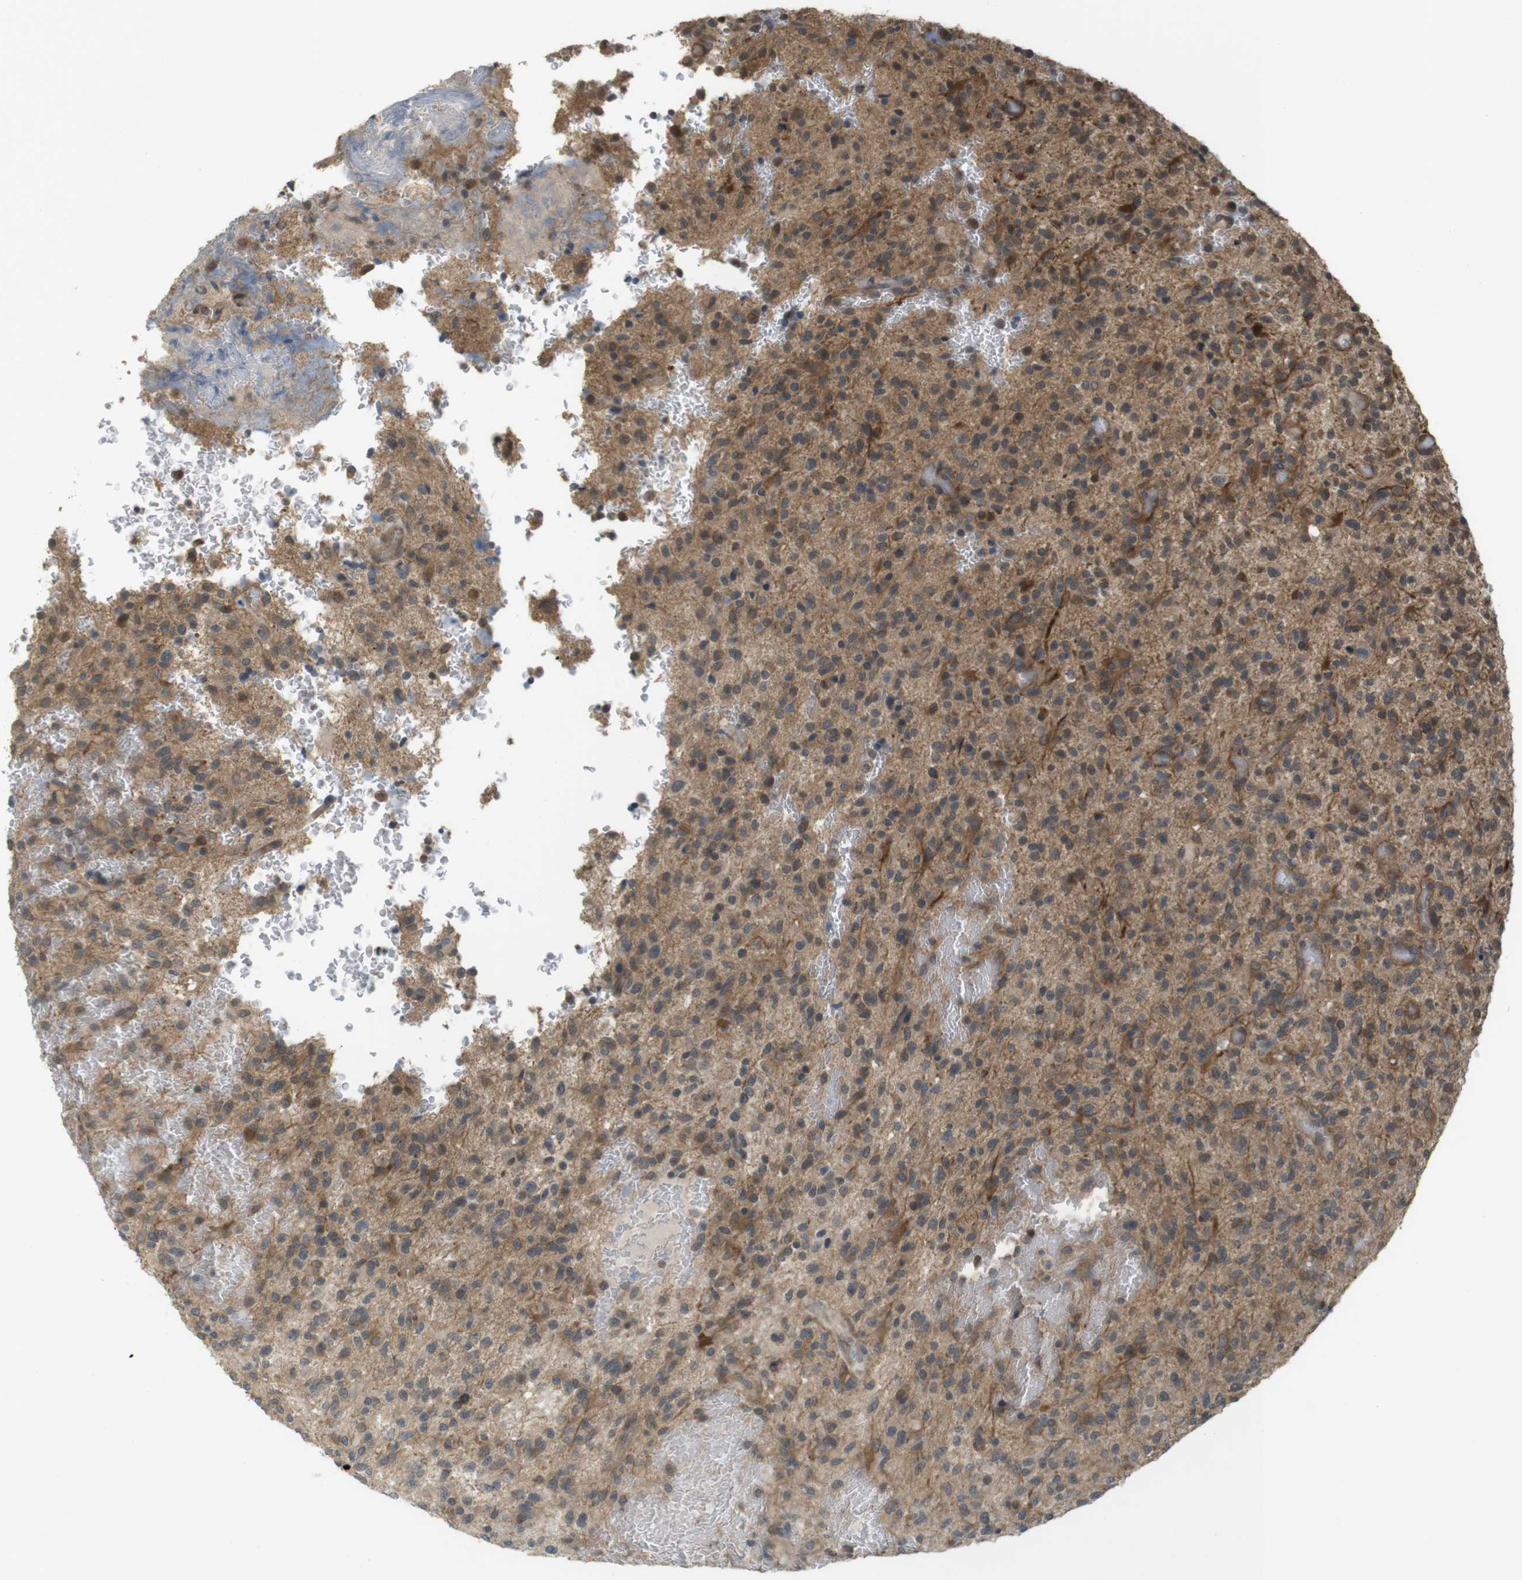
{"staining": {"intensity": "moderate", "quantity": "25%-75%", "location": "cytoplasmic/membranous"}, "tissue": "glioma", "cell_type": "Tumor cells", "image_type": "cancer", "snomed": [{"axis": "morphology", "description": "Glioma, malignant, High grade"}, {"axis": "topography", "description": "Brain"}], "caption": "IHC (DAB) staining of glioma shows moderate cytoplasmic/membranous protein staining in approximately 25%-75% of tumor cells.", "gene": "RNF130", "patient": {"sex": "male", "age": 71}}